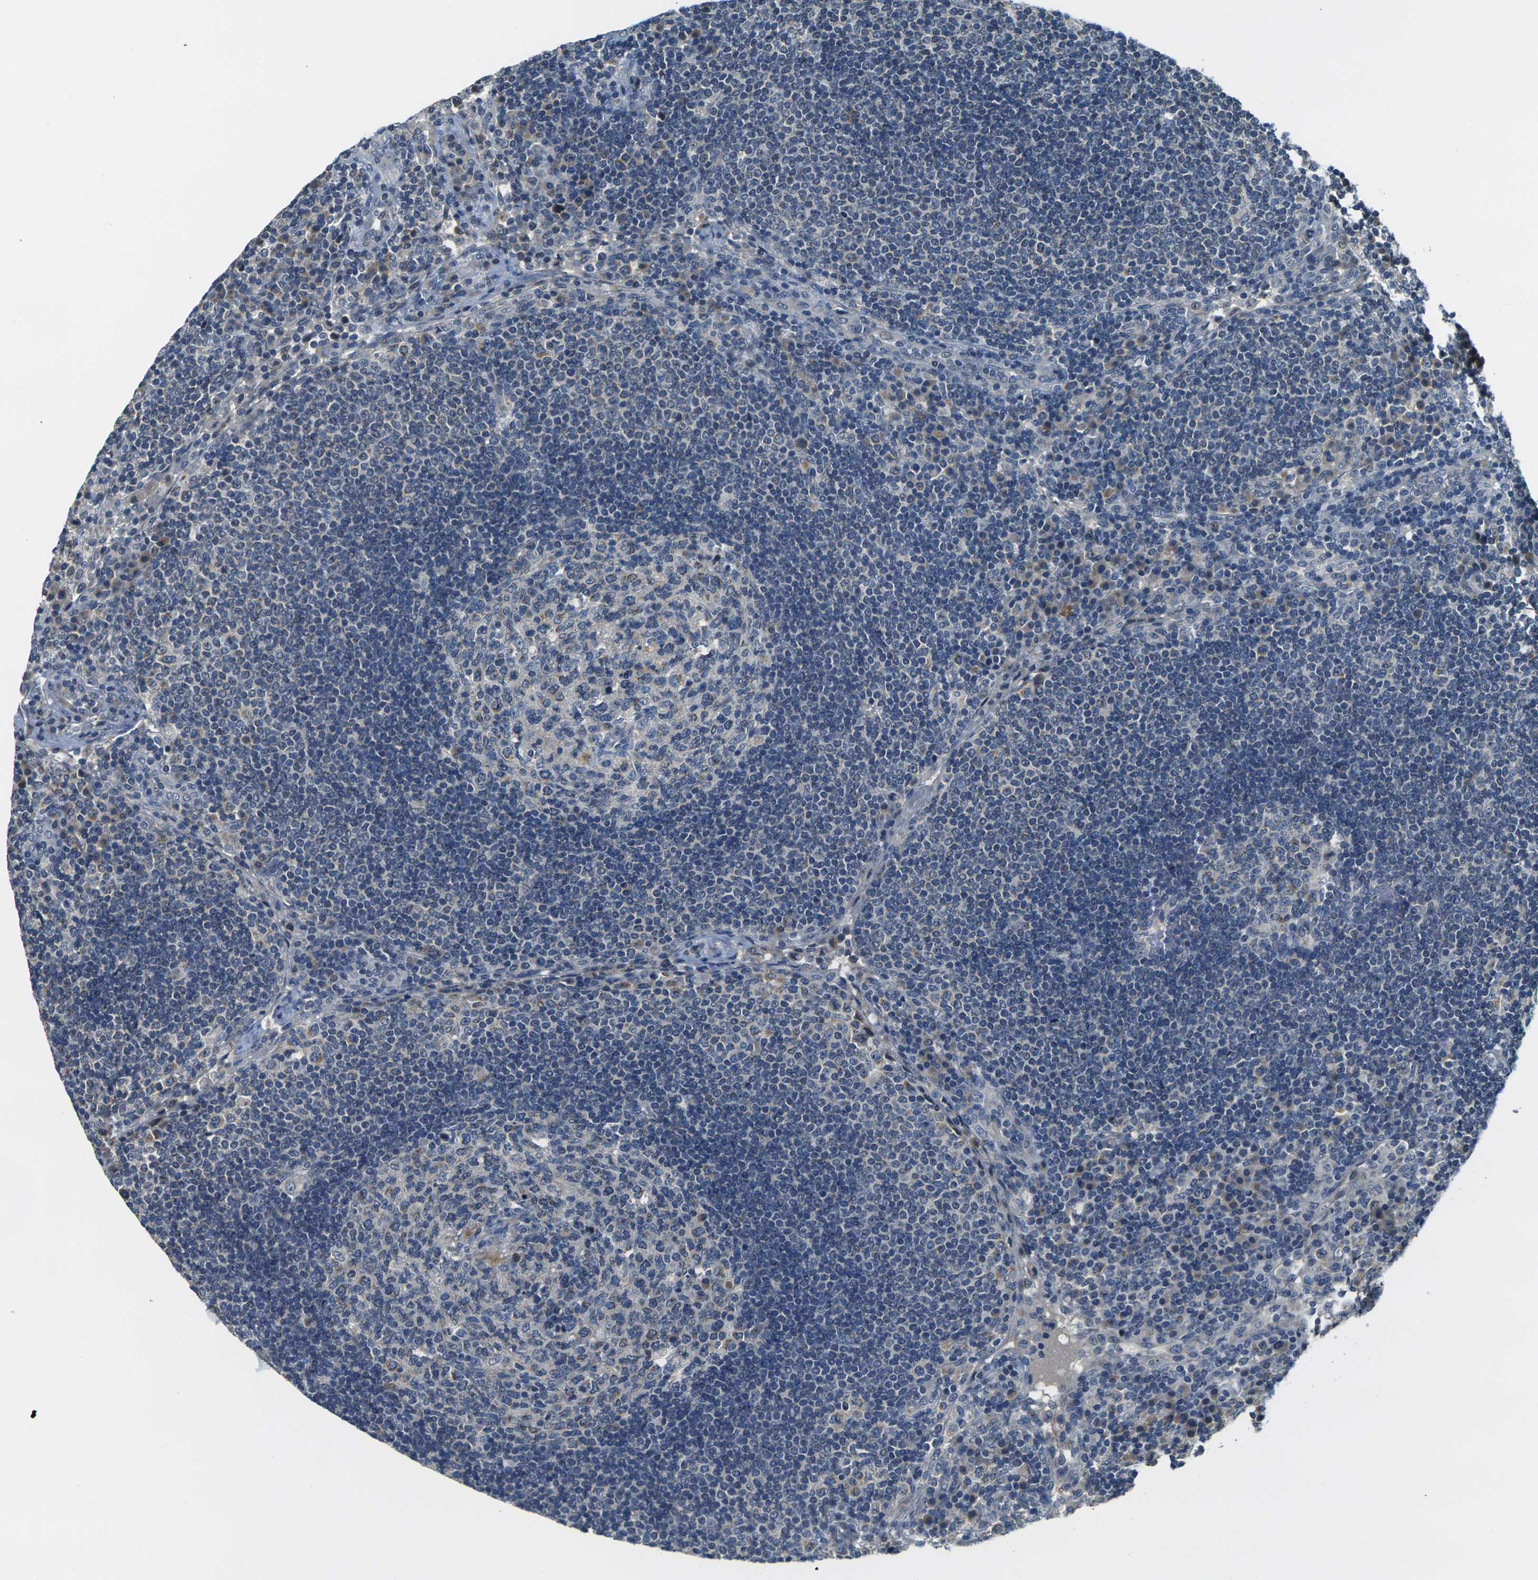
{"staining": {"intensity": "weak", "quantity": "<25%", "location": "cytoplasmic/membranous"}, "tissue": "lymph node", "cell_type": "Germinal center cells", "image_type": "normal", "snomed": [{"axis": "morphology", "description": "Normal tissue, NOS"}, {"axis": "topography", "description": "Lymph node"}], "caption": "The photomicrograph exhibits no staining of germinal center cells in benign lymph node. (DAB (3,3'-diaminobenzidine) IHC, high magnification).", "gene": "SHISAL2B", "patient": {"sex": "female", "age": 53}}